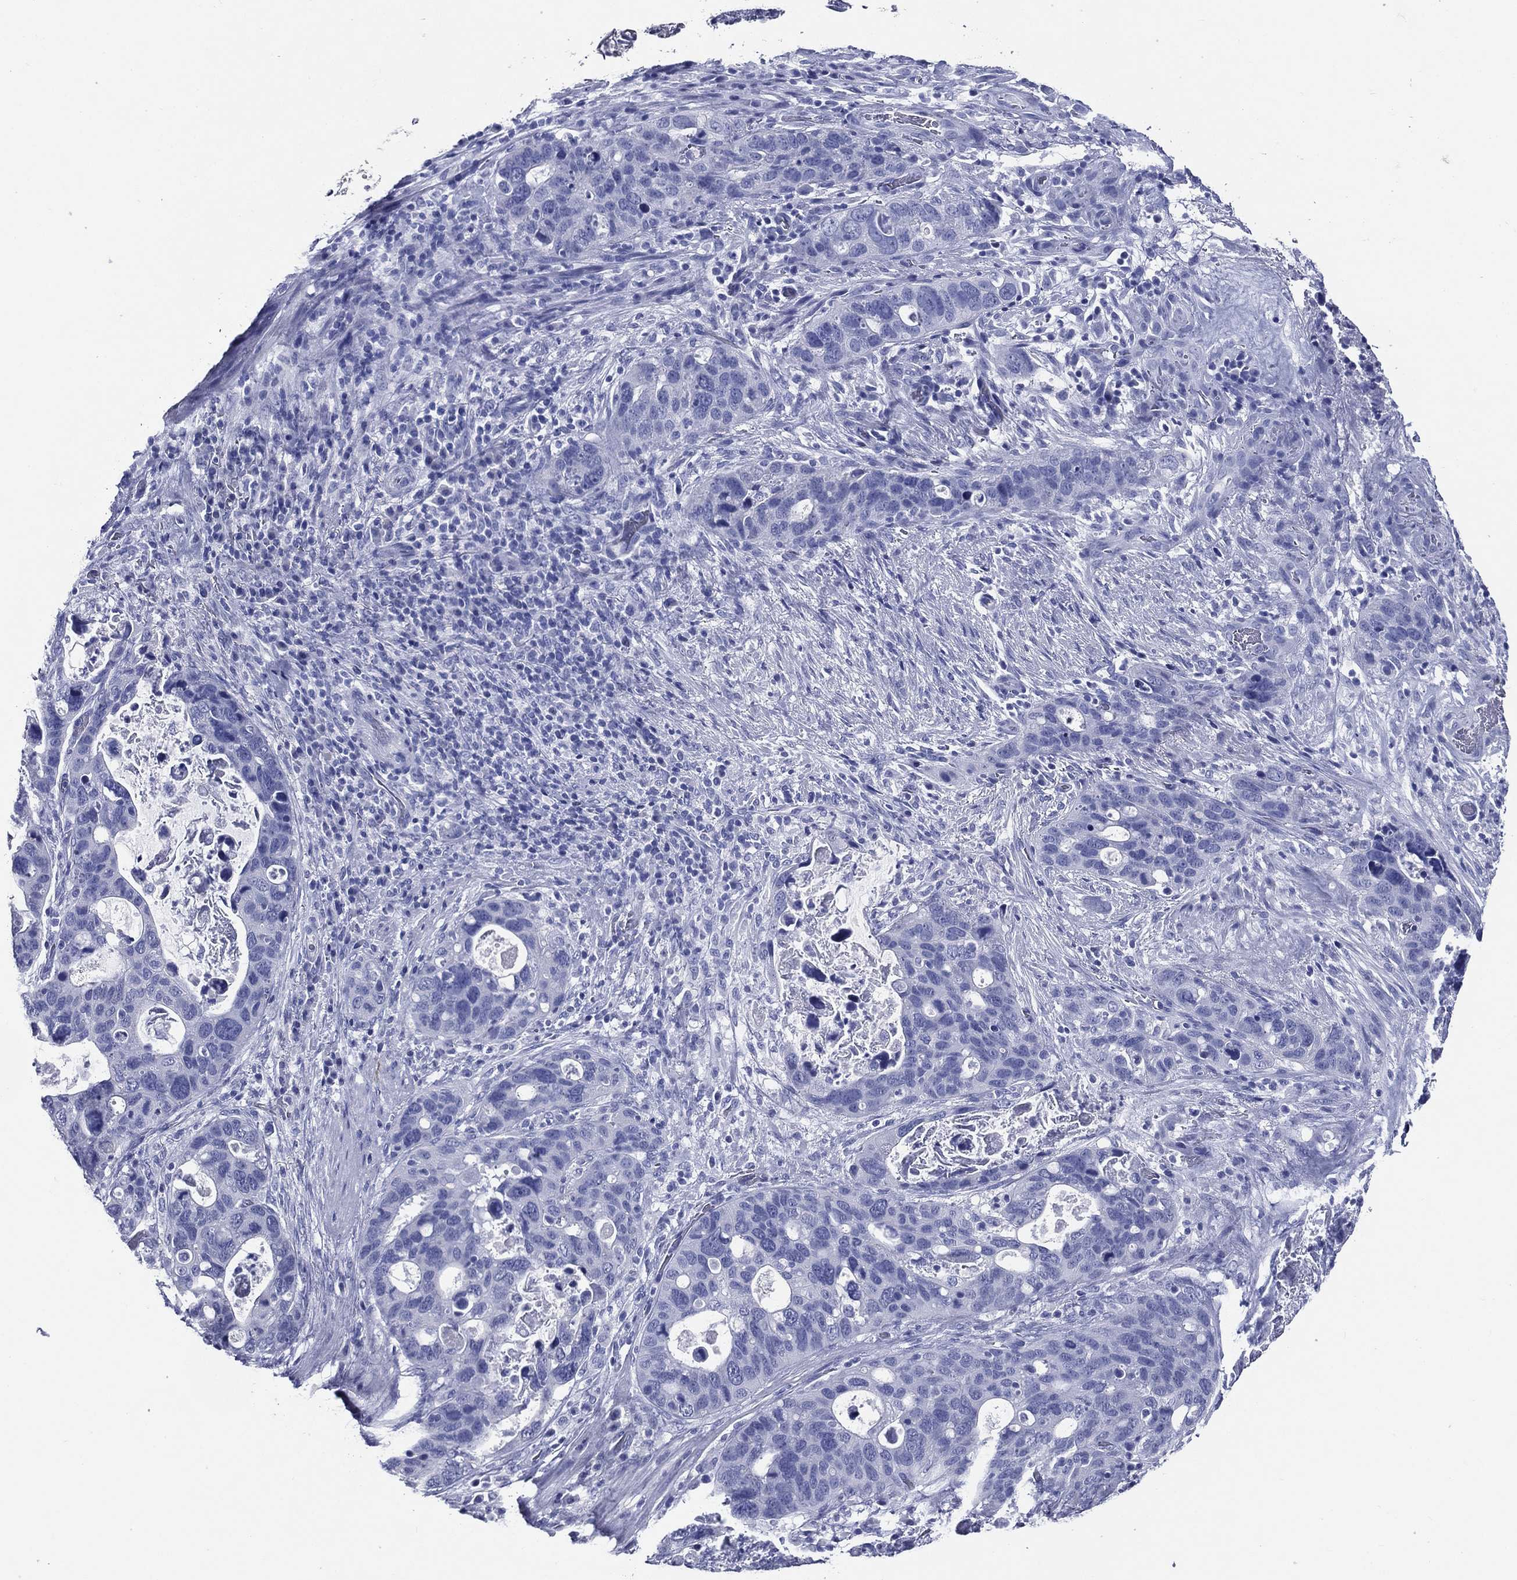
{"staining": {"intensity": "negative", "quantity": "none", "location": "none"}, "tissue": "stomach cancer", "cell_type": "Tumor cells", "image_type": "cancer", "snomed": [{"axis": "morphology", "description": "Adenocarcinoma, NOS"}, {"axis": "topography", "description": "Stomach"}], "caption": "A high-resolution image shows IHC staining of stomach cancer, which demonstrates no significant expression in tumor cells.", "gene": "ACE2", "patient": {"sex": "male", "age": 54}}